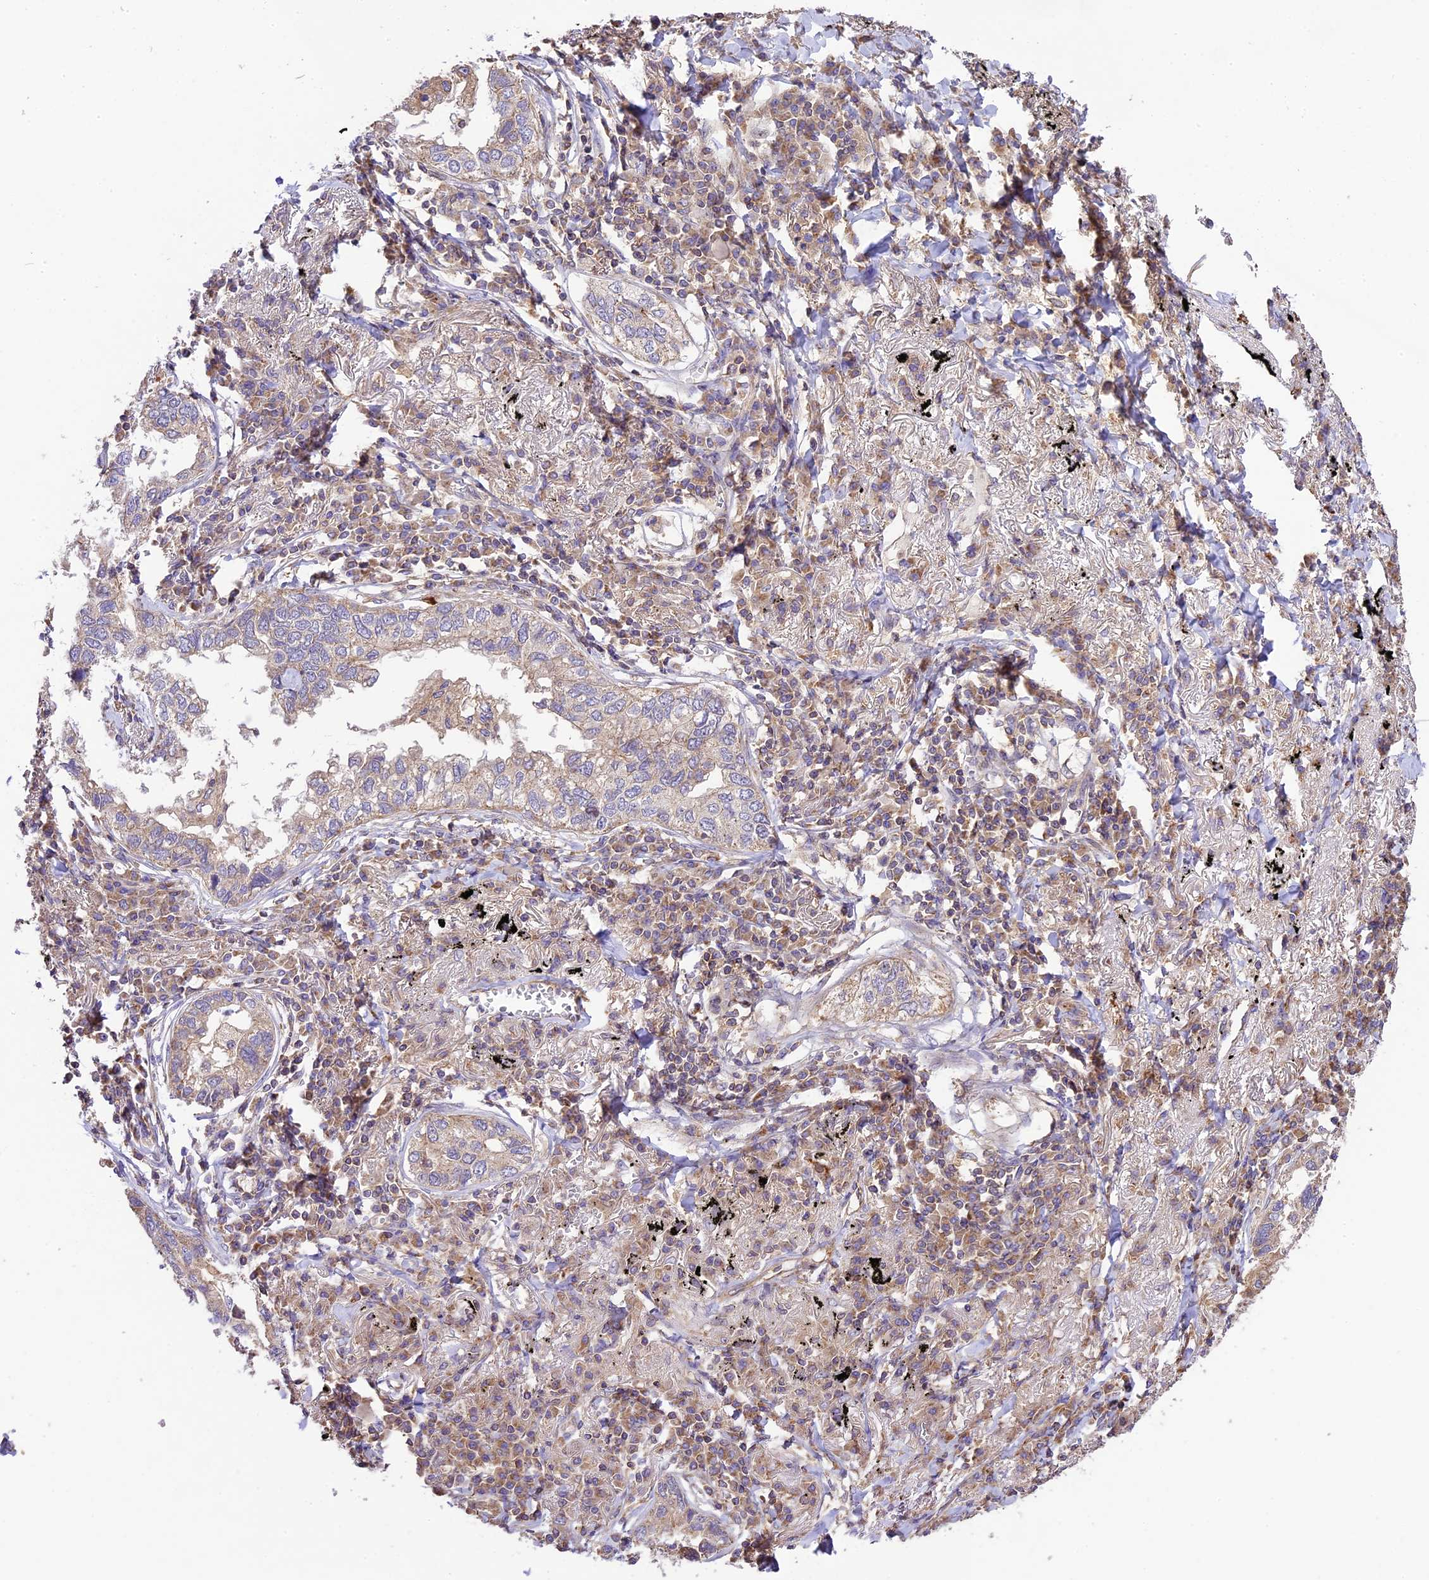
{"staining": {"intensity": "moderate", "quantity": "<25%", "location": "cytoplasmic/membranous"}, "tissue": "lung cancer", "cell_type": "Tumor cells", "image_type": "cancer", "snomed": [{"axis": "morphology", "description": "Adenocarcinoma, NOS"}, {"axis": "topography", "description": "Lung"}], "caption": "Protein analysis of lung cancer tissue exhibits moderate cytoplasmic/membranous staining in about <25% of tumor cells.", "gene": "WDR88", "patient": {"sex": "male", "age": 65}}